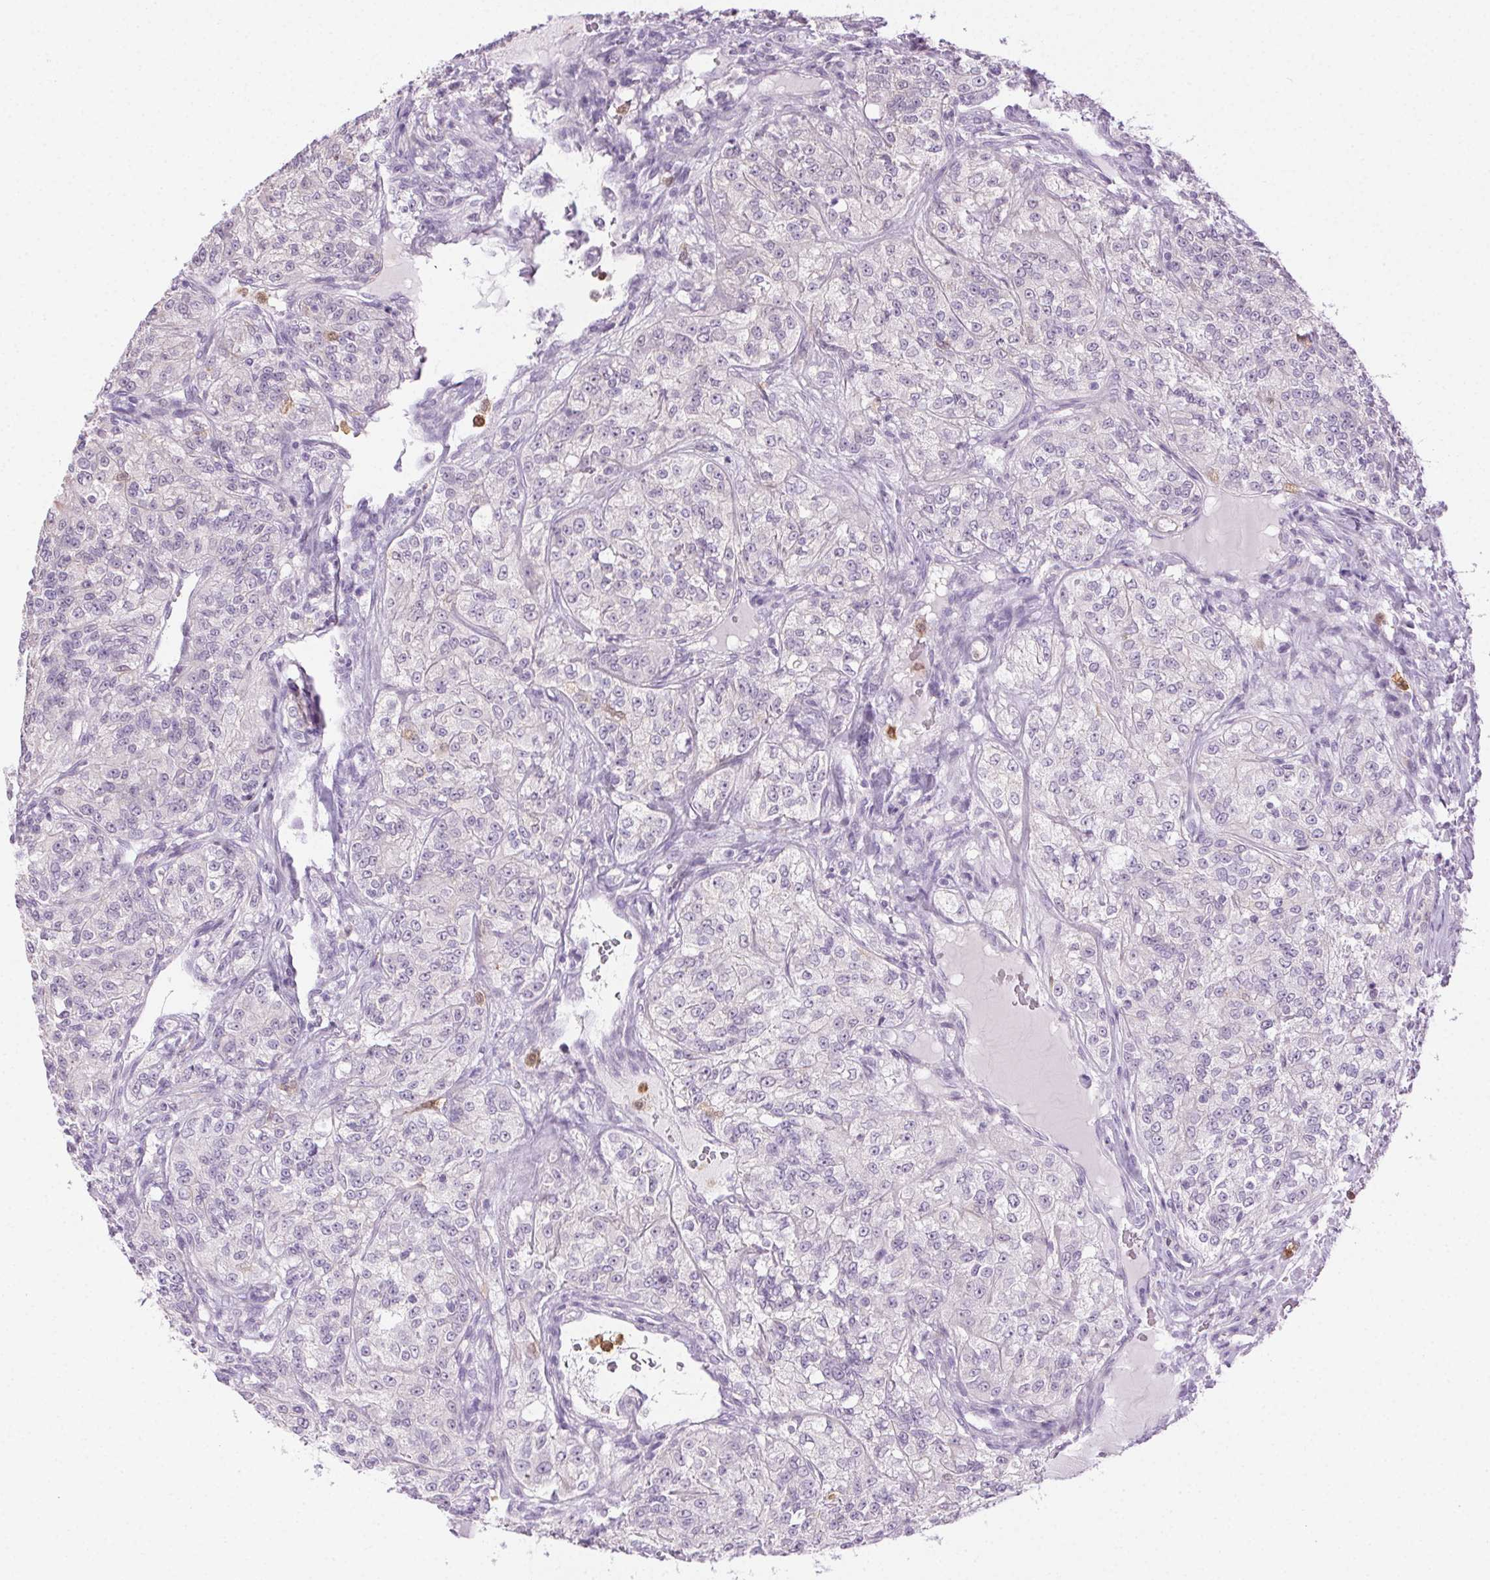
{"staining": {"intensity": "negative", "quantity": "none", "location": "none"}, "tissue": "renal cancer", "cell_type": "Tumor cells", "image_type": "cancer", "snomed": [{"axis": "morphology", "description": "Adenocarcinoma, NOS"}, {"axis": "topography", "description": "Kidney"}], "caption": "This is an IHC image of human renal adenocarcinoma. There is no staining in tumor cells.", "gene": "TMEM45A", "patient": {"sex": "female", "age": 63}}